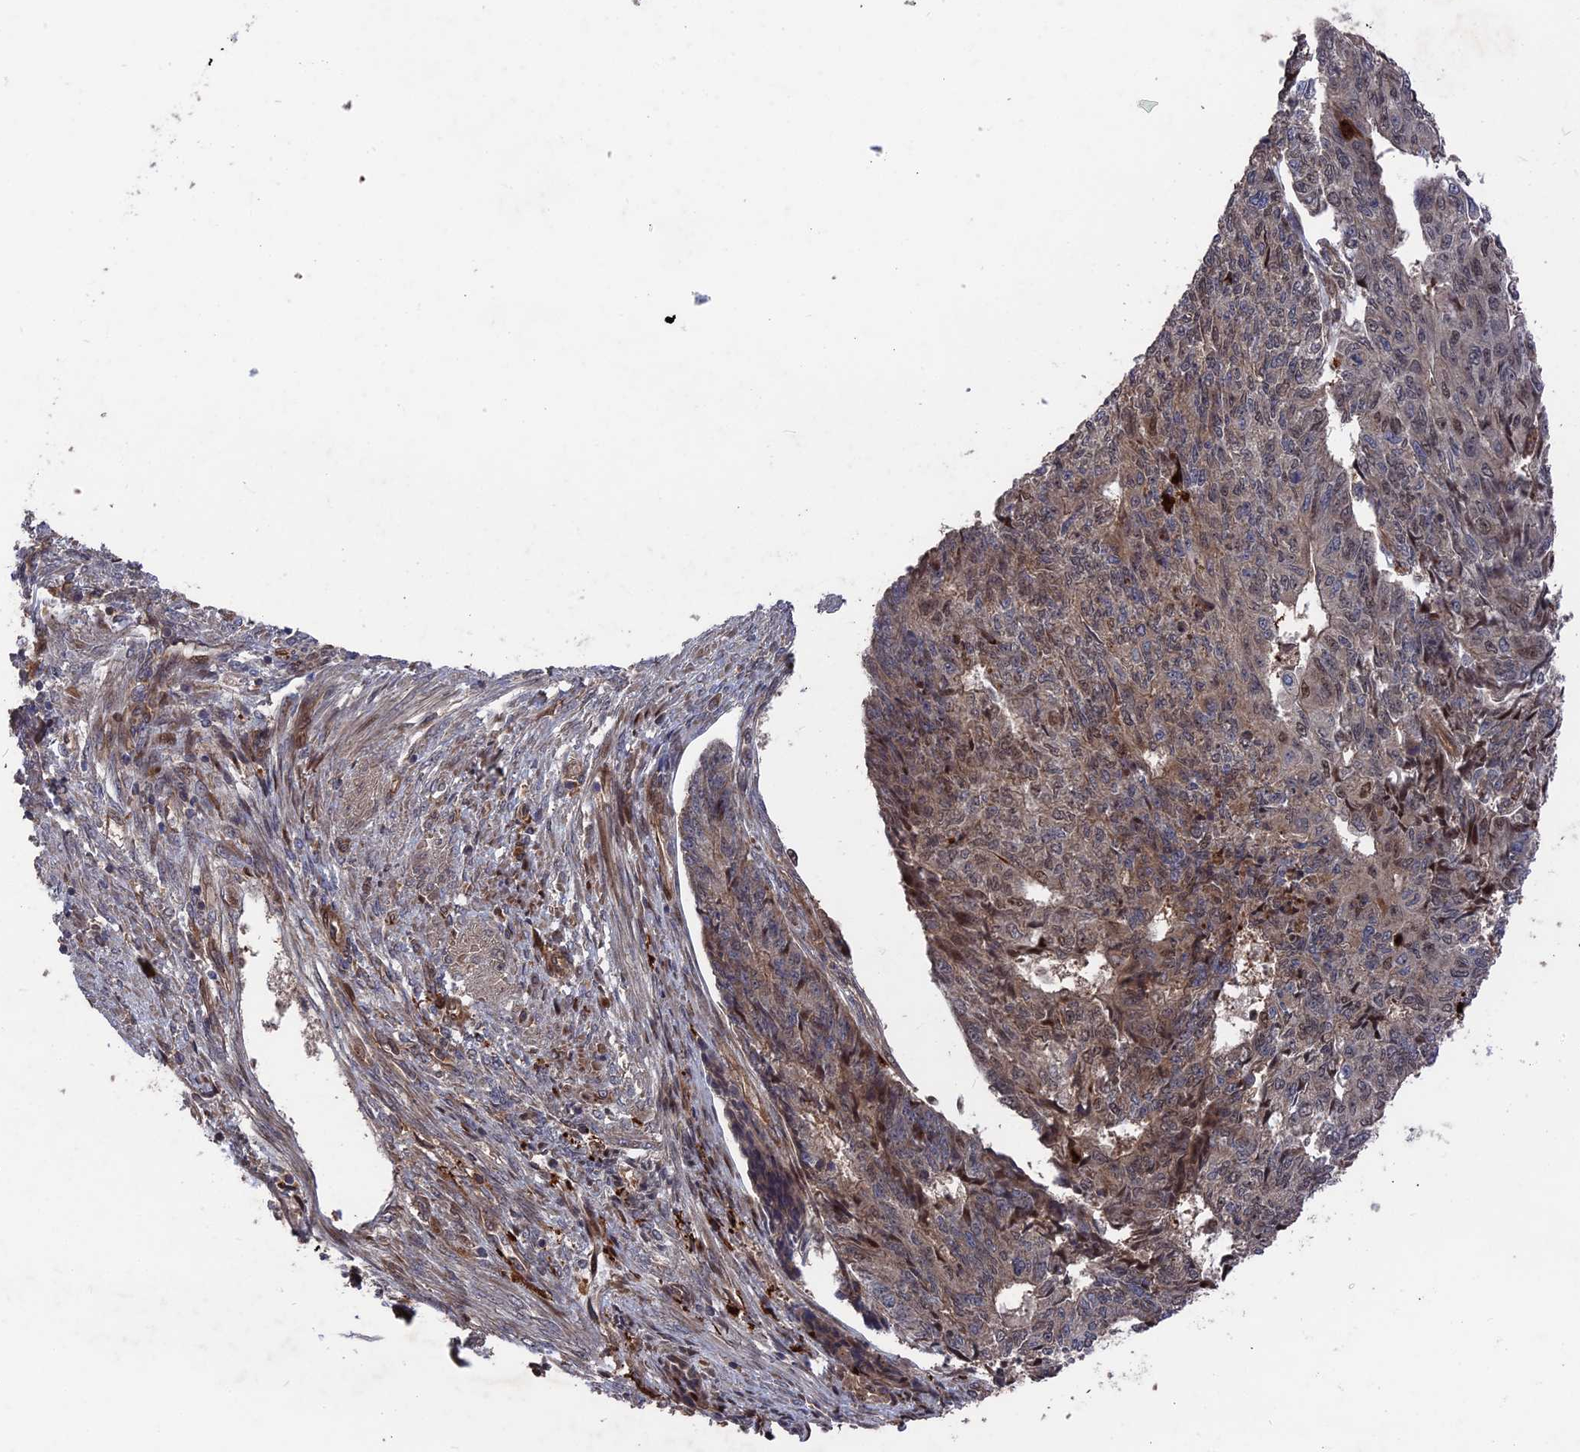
{"staining": {"intensity": "weak", "quantity": "<25%", "location": "cytoplasmic/membranous"}, "tissue": "endometrial cancer", "cell_type": "Tumor cells", "image_type": "cancer", "snomed": [{"axis": "morphology", "description": "Adenocarcinoma, NOS"}, {"axis": "topography", "description": "Endometrium"}], "caption": "Image shows no protein expression in tumor cells of endometrial adenocarcinoma tissue. (IHC, brightfield microscopy, high magnification).", "gene": "DEF8", "patient": {"sex": "female", "age": 32}}